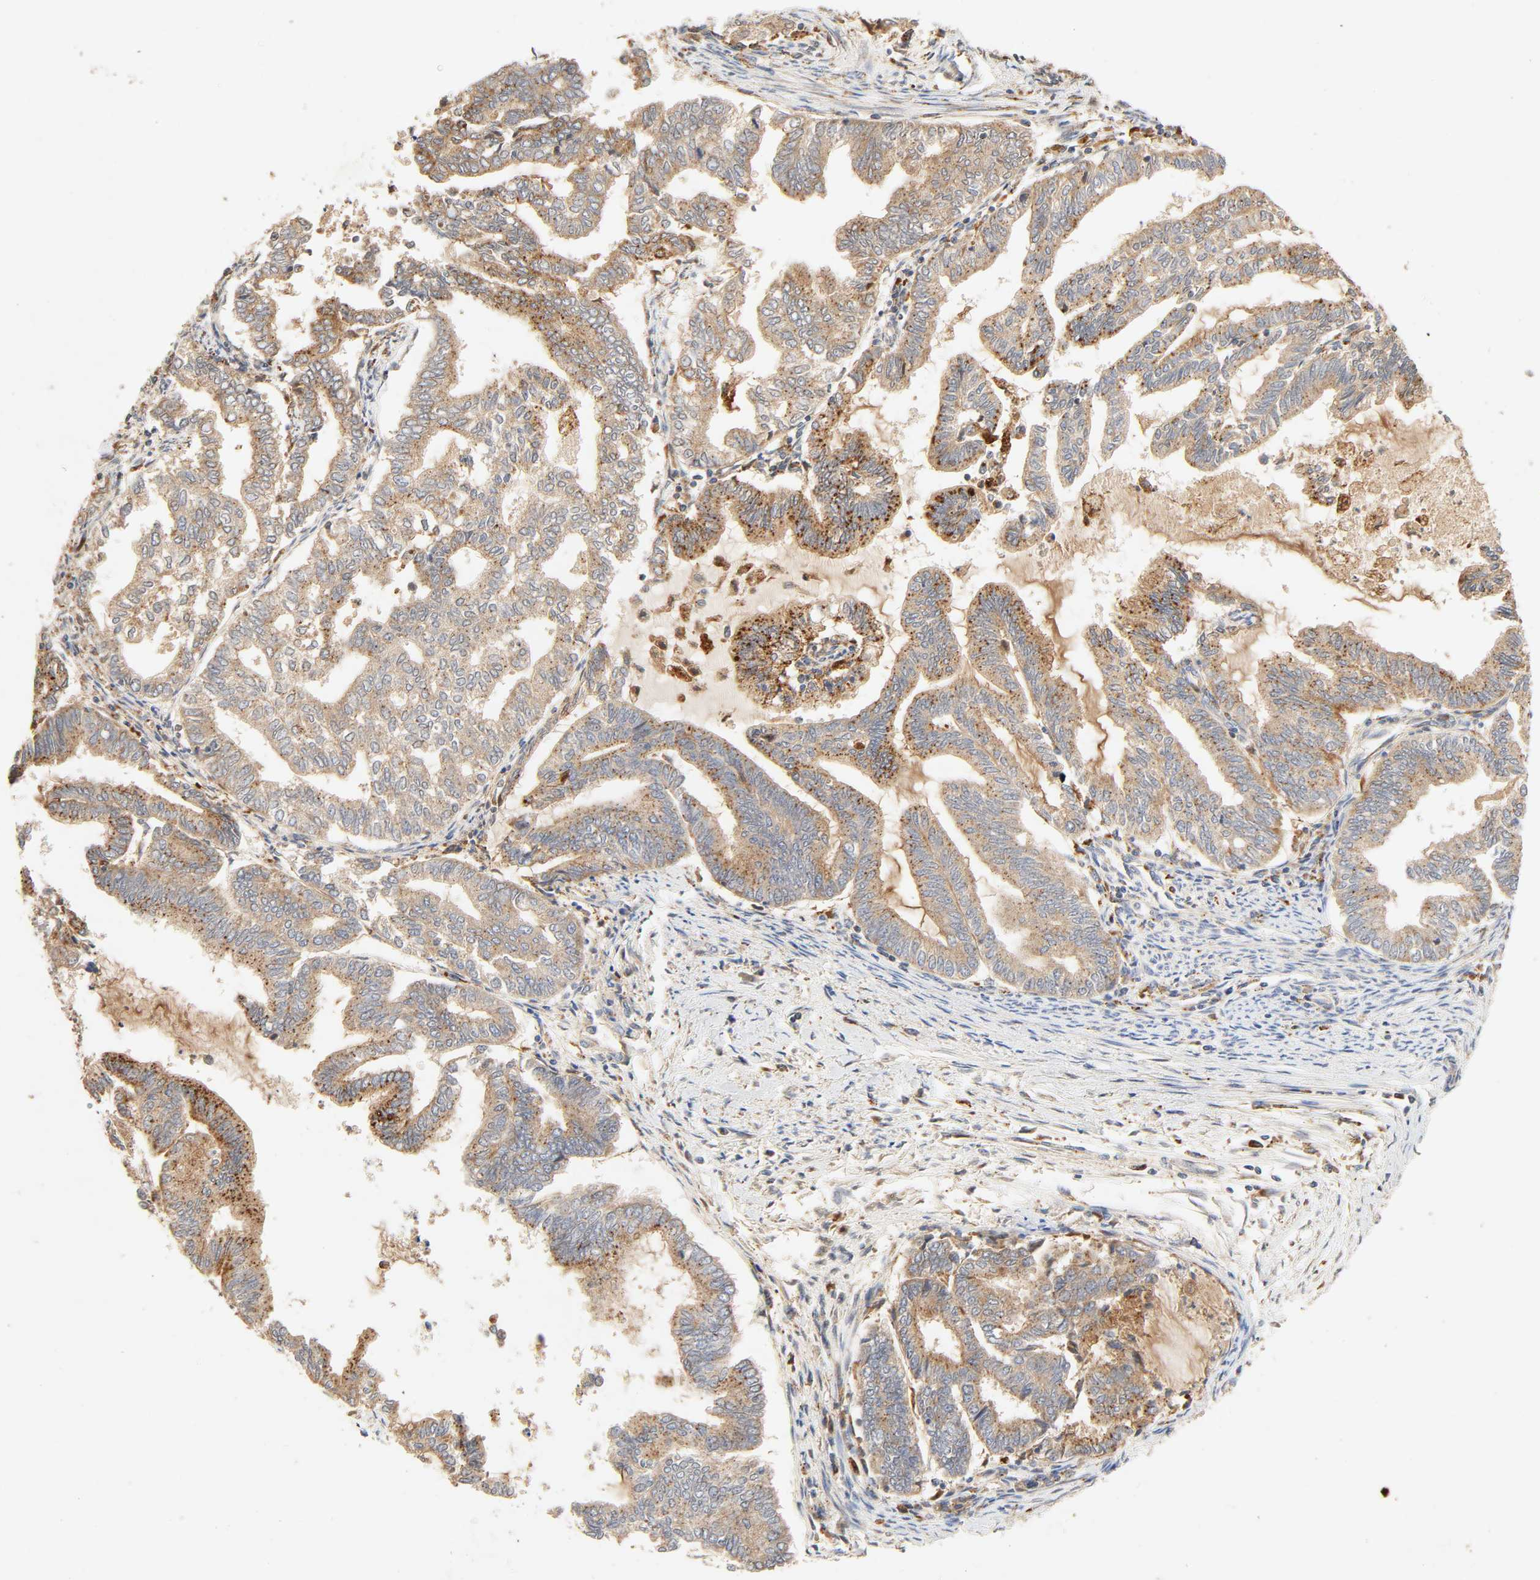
{"staining": {"intensity": "strong", "quantity": ">75%", "location": "cytoplasmic/membranous"}, "tissue": "endometrial cancer", "cell_type": "Tumor cells", "image_type": "cancer", "snomed": [{"axis": "morphology", "description": "Adenocarcinoma, NOS"}, {"axis": "topography", "description": "Endometrium"}], "caption": "Protein analysis of adenocarcinoma (endometrial) tissue displays strong cytoplasmic/membranous expression in approximately >75% of tumor cells. Using DAB (brown) and hematoxylin (blue) stains, captured at high magnification using brightfield microscopy.", "gene": "MAPK6", "patient": {"sex": "female", "age": 79}}